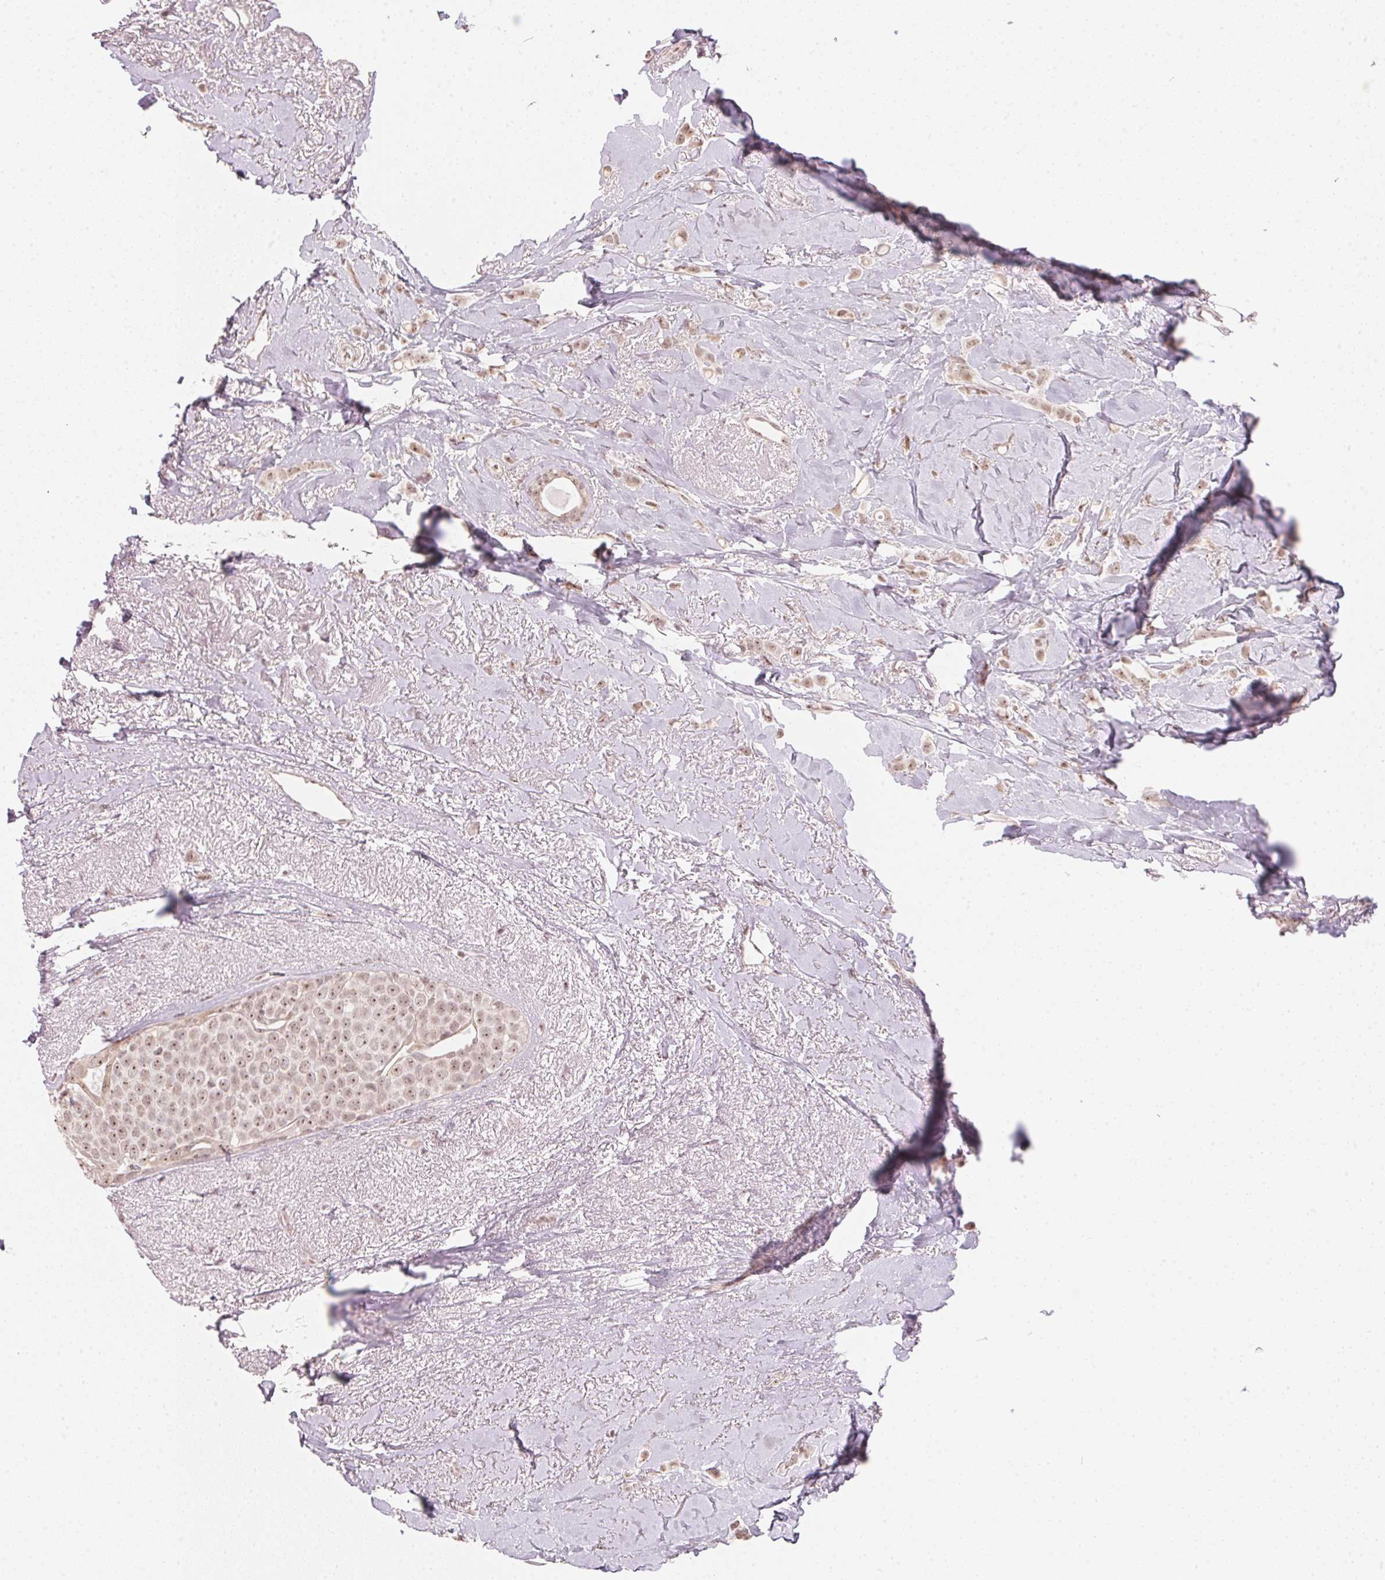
{"staining": {"intensity": "weak", "quantity": ">75%", "location": "nuclear"}, "tissue": "breast cancer", "cell_type": "Tumor cells", "image_type": "cancer", "snomed": [{"axis": "morphology", "description": "Lobular carcinoma"}, {"axis": "topography", "description": "Breast"}], "caption": "Protein staining of breast cancer (lobular carcinoma) tissue exhibits weak nuclear expression in approximately >75% of tumor cells.", "gene": "KAT6A", "patient": {"sex": "female", "age": 66}}